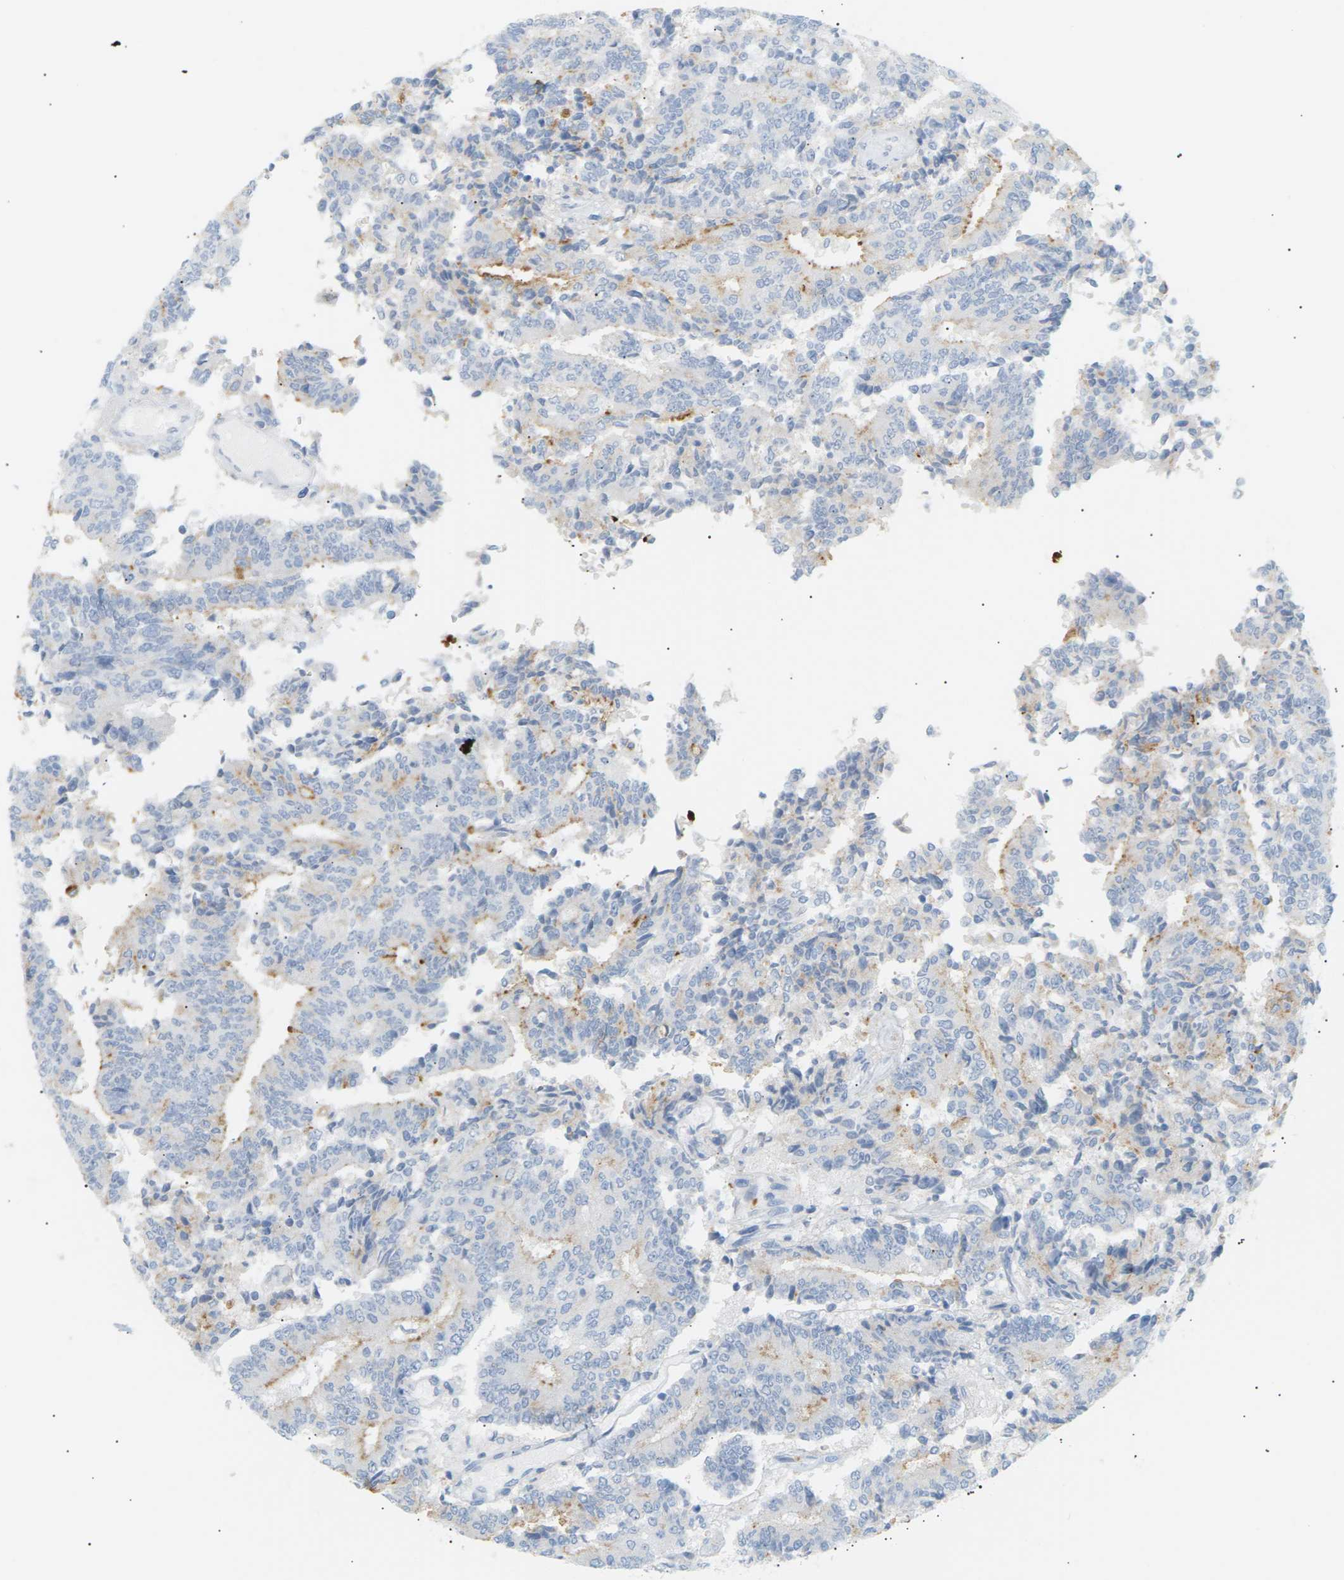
{"staining": {"intensity": "weak", "quantity": "25%-75%", "location": "cytoplasmic/membranous"}, "tissue": "prostate cancer", "cell_type": "Tumor cells", "image_type": "cancer", "snomed": [{"axis": "morphology", "description": "Normal tissue, NOS"}, {"axis": "morphology", "description": "Adenocarcinoma, High grade"}, {"axis": "topography", "description": "Prostate"}, {"axis": "topography", "description": "Seminal veicle"}], "caption": "Protein staining exhibits weak cytoplasmic/membranous staining in approximately 25%-75% of tumor cells in prostate cancer.", "gene": "CLU", "patient": {"sex": "male", "age": 55}}